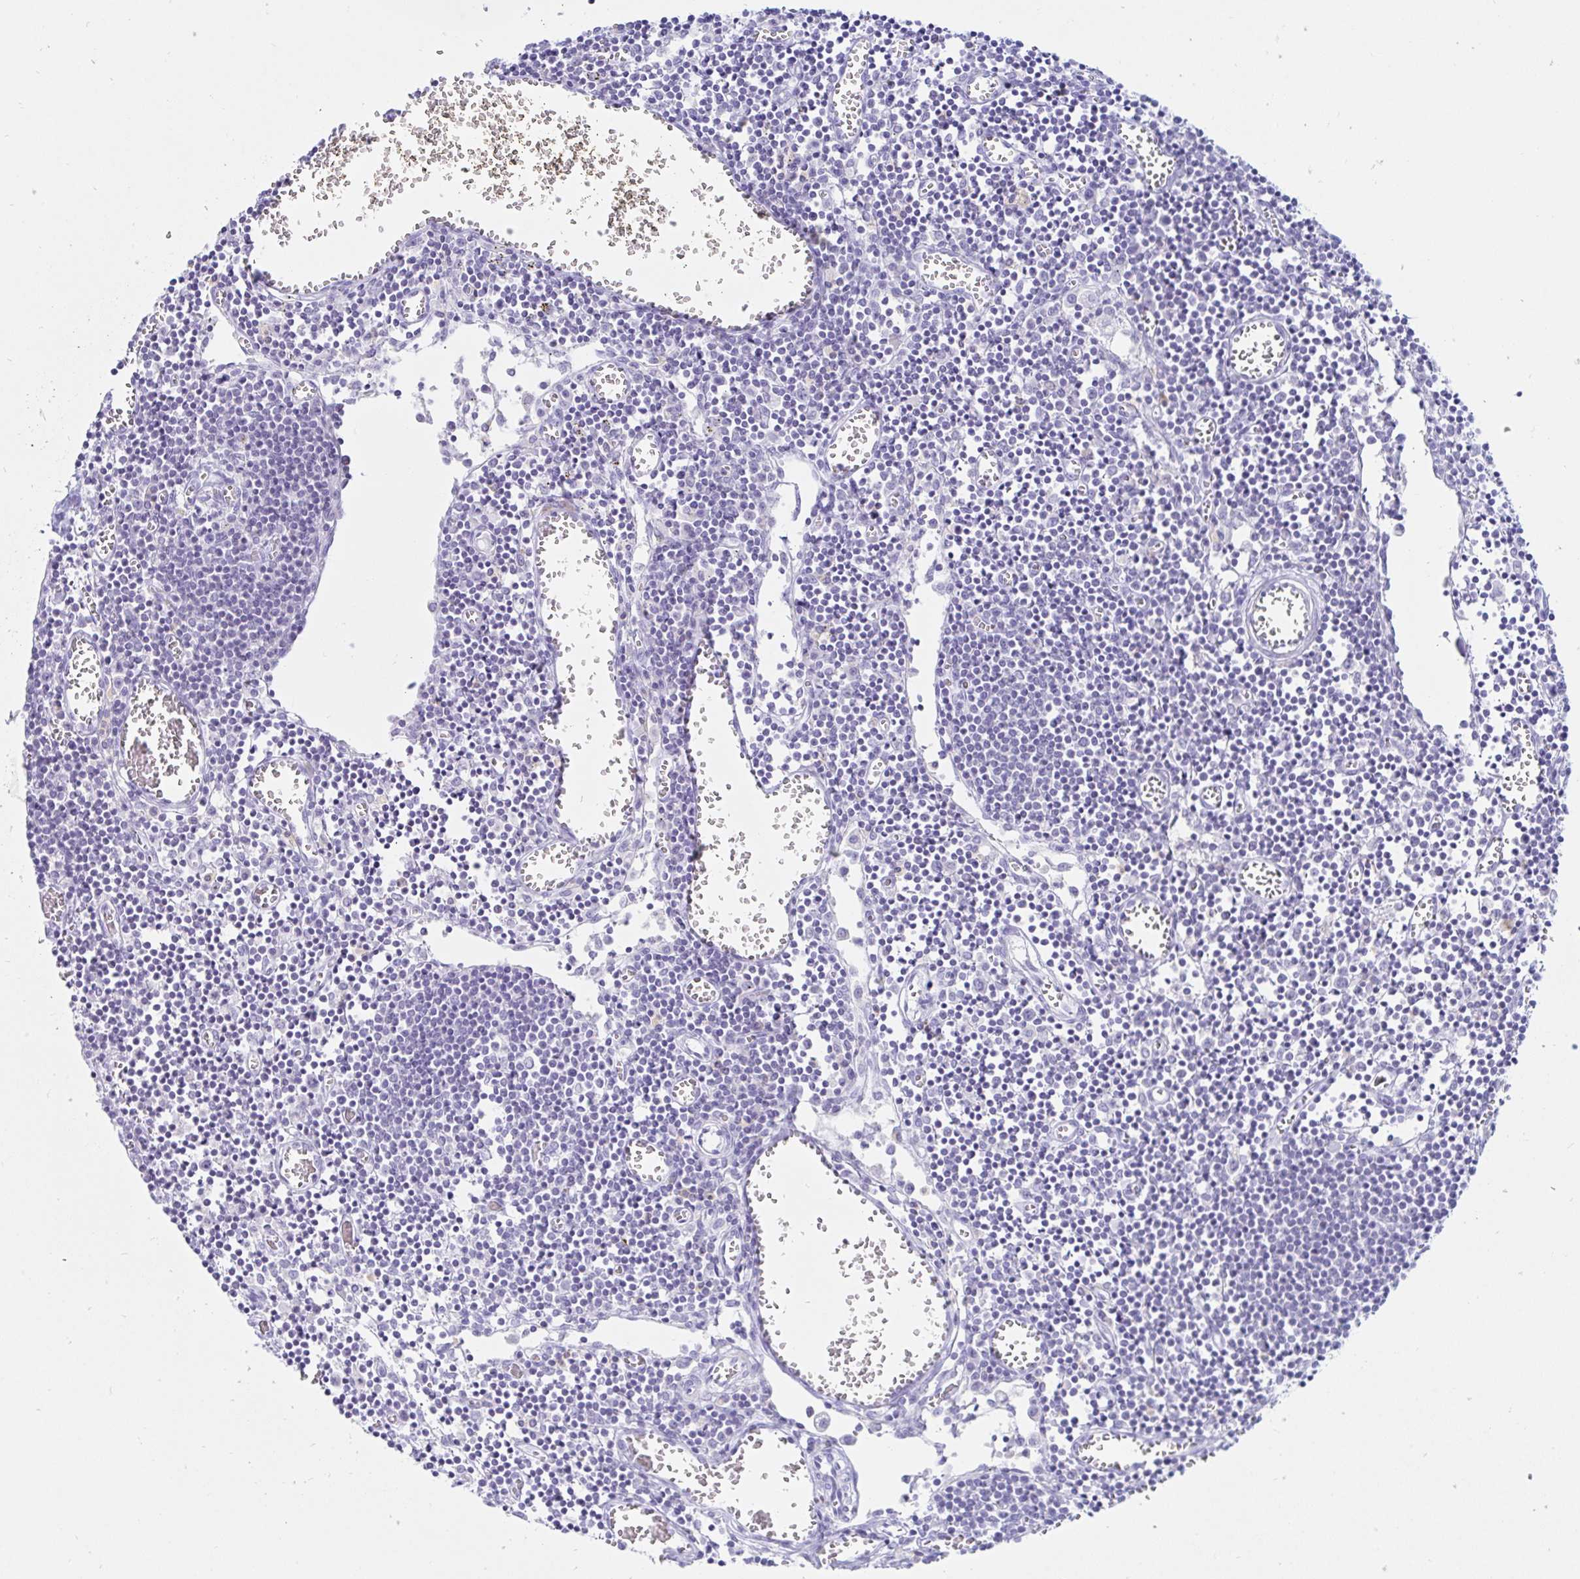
{"staining": {"intensity": "negative", "quantity": "none", "location": "none"}, "tissue": "lymph node", "cell_type": "Germinal center cells", "image_type": "normal", "snomed": [{"axis": "morphology", "description": "Normal tissue, NOS"}, {"axis": "topography", "description": "Lymph node"}], "caption": "The photomicrograph shows no significant positivity in germinal center cells of lymph node.", "gene": "BEST1", "patient": {"sex": "male", "age": 66}}